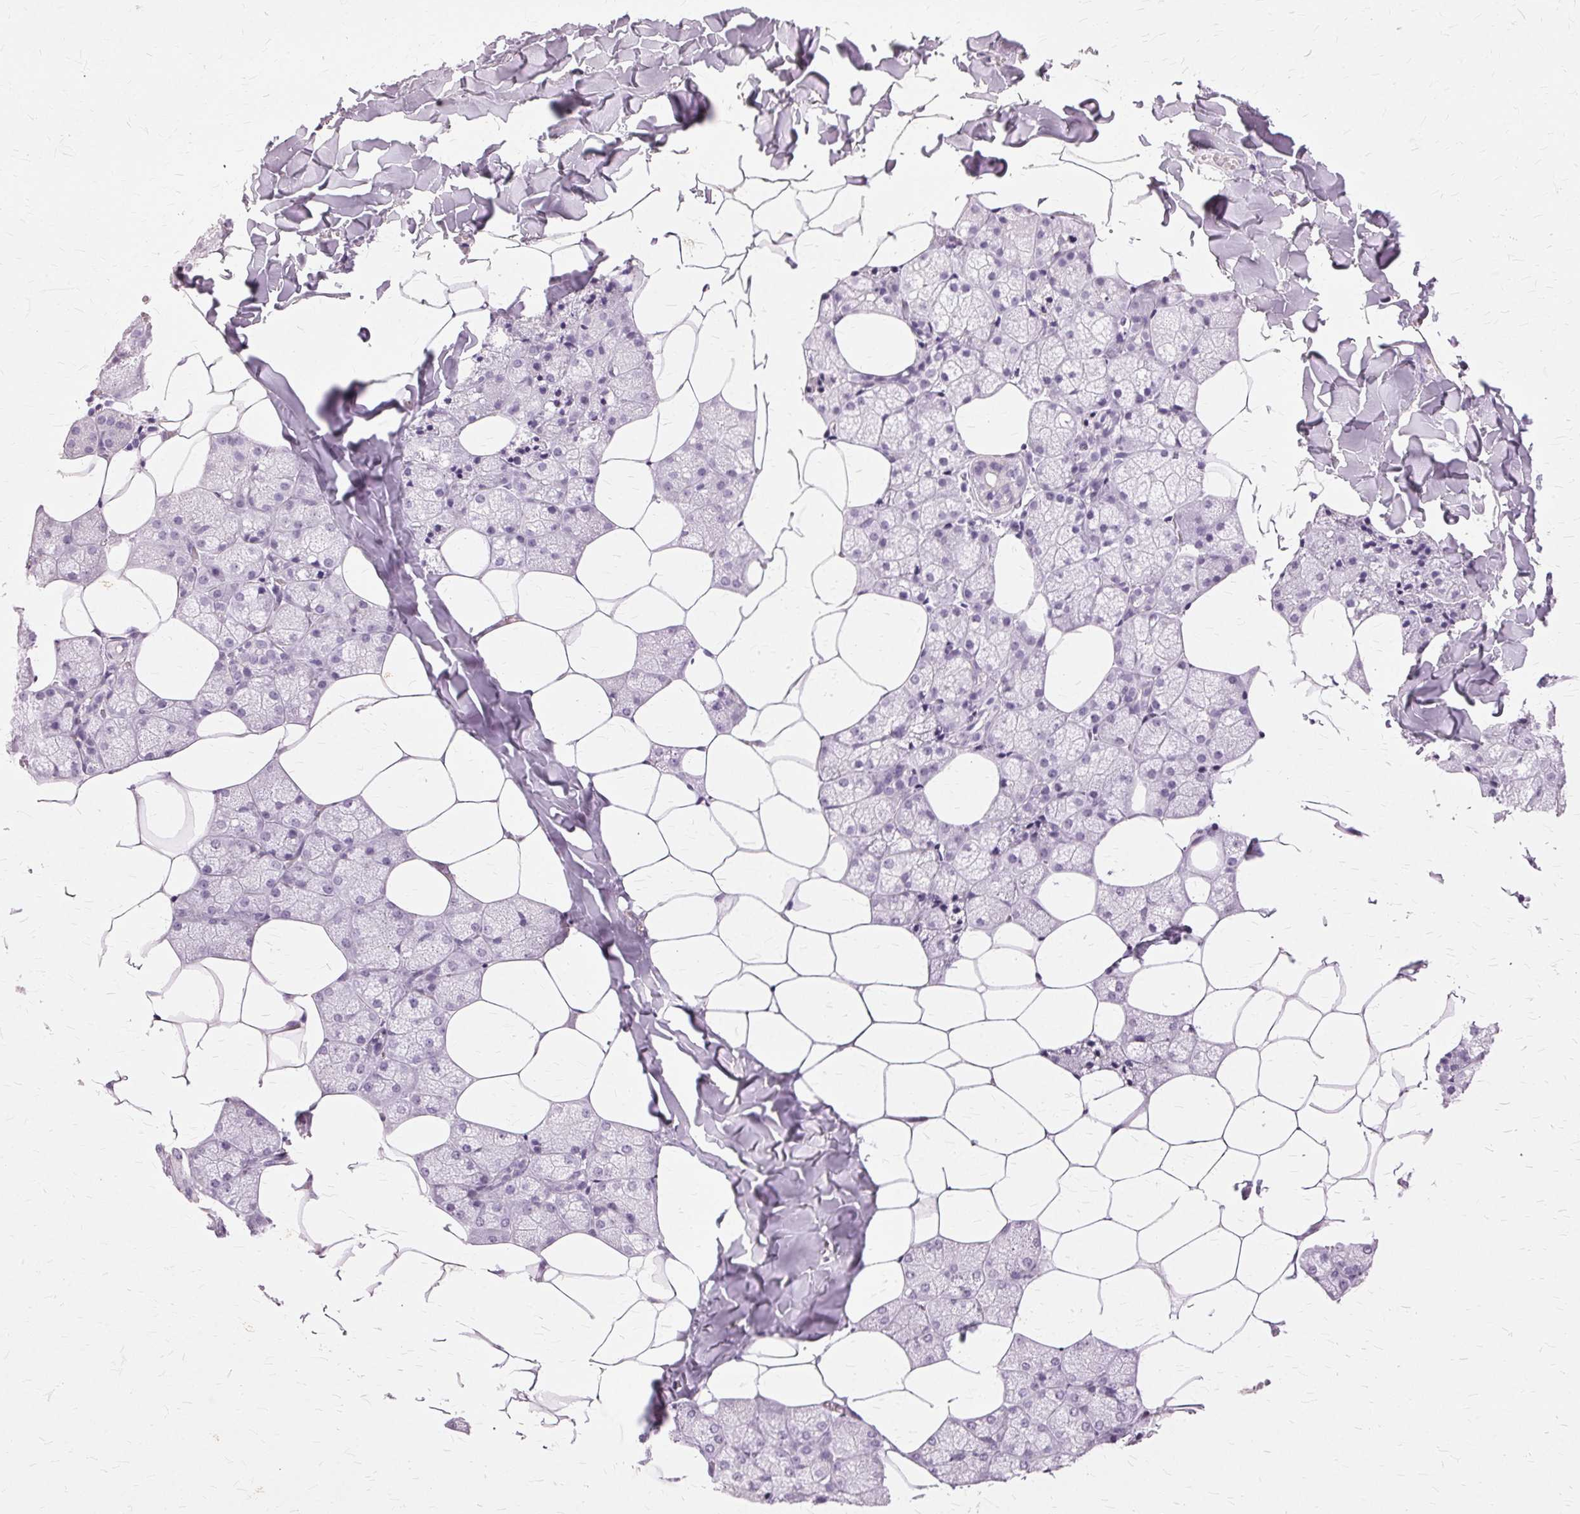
{"staining": {"intensity": "negative", "quantity": "none", "location": "none"}, "tissue": "salivary gland", "cell_type": "Glandular cells", "image_type": "normal", "snomed": [{"axis": "morphology", "description": "Normal tissue, NOS"}, {"axis": "topography", "description": "Salivary gland"}], "caption": "The IHC photomicrograph has no significant staining in glandular cells of salivary gland.", "gene": "SLC45A3", "patient": {"sex": "female", "age": 43}}